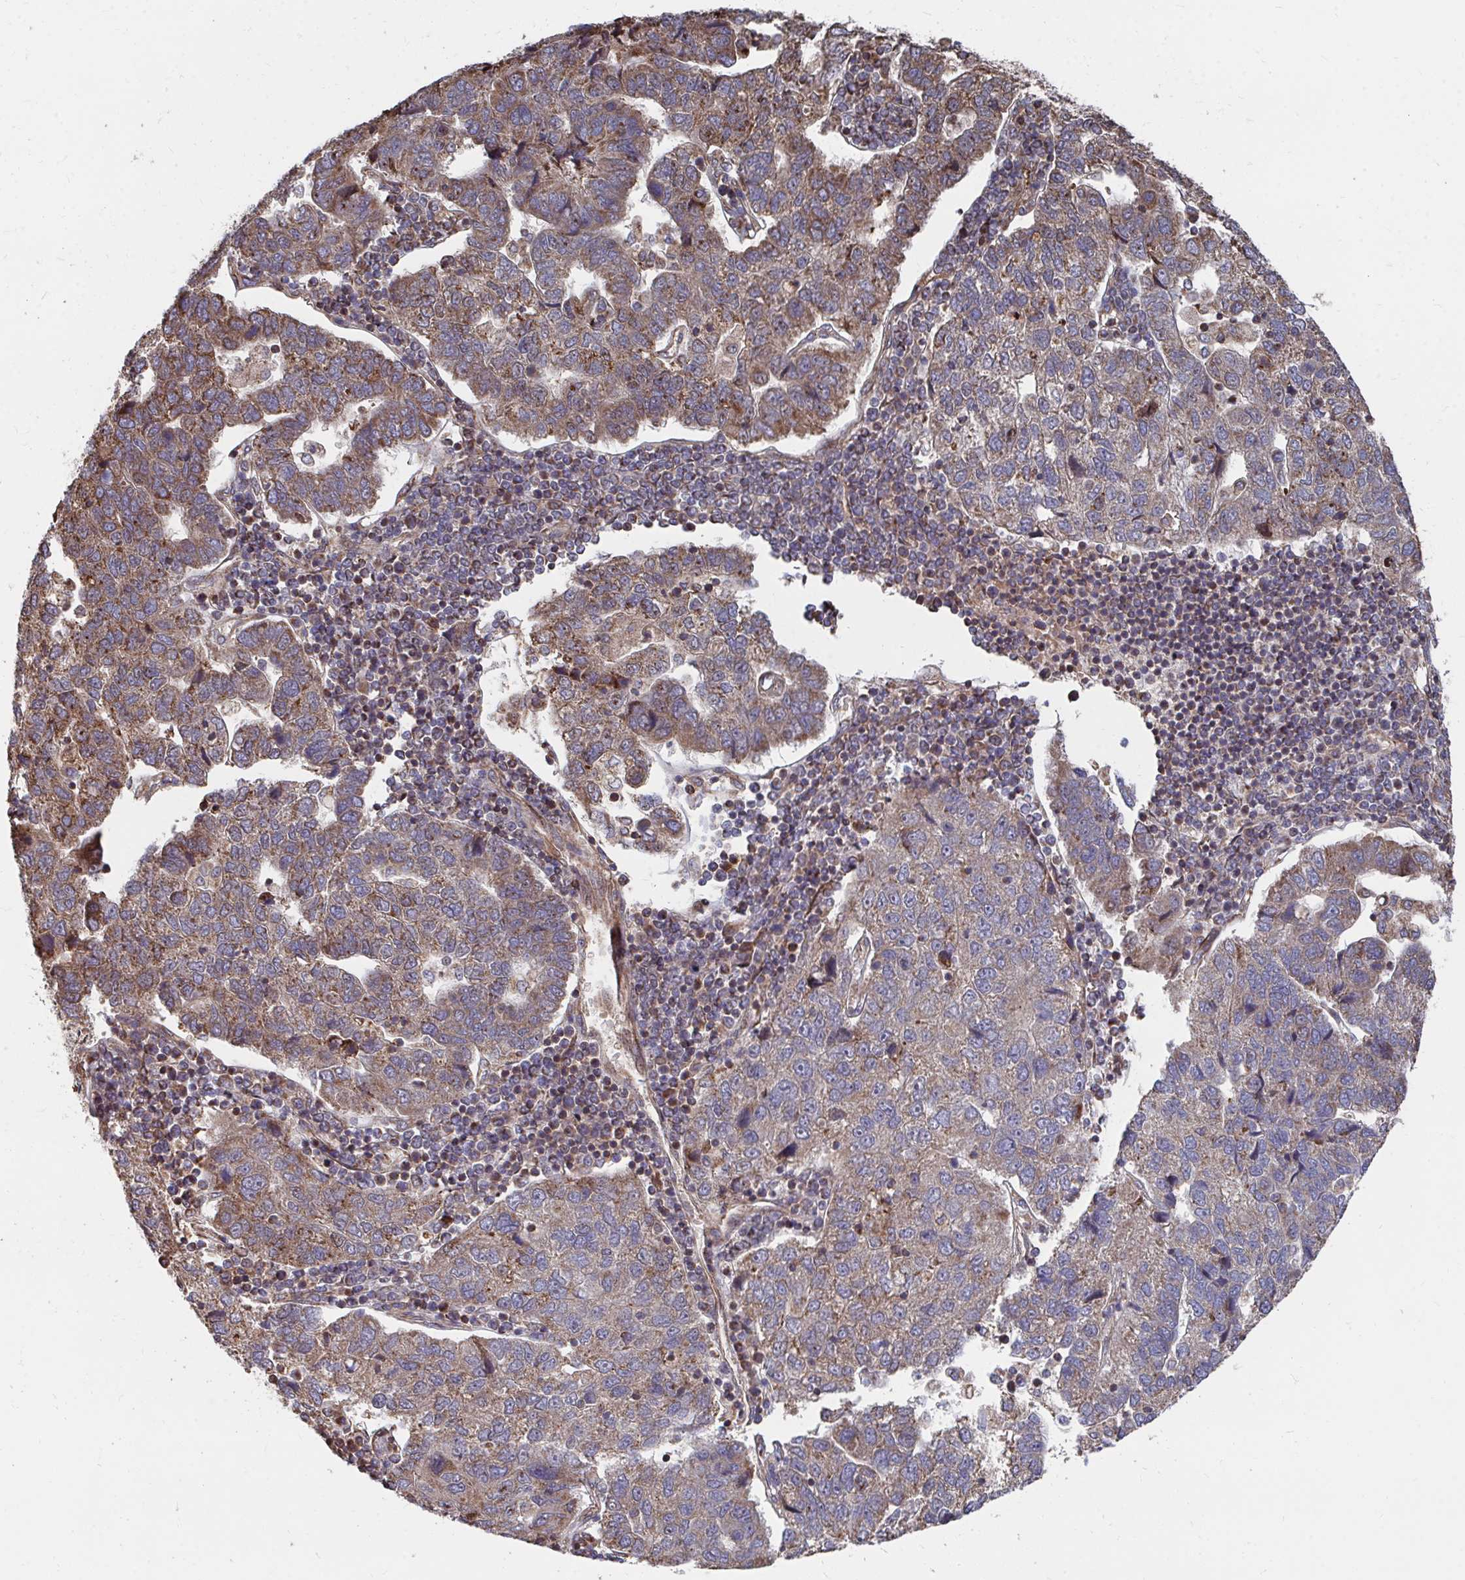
{"staining": {"intensity": "moderate", "quantity": ">75%", "location": "cytoplasmic/membranous"}, "tissue": "pancreatic cancer", "cell_type": "Tumor cells", "image_type": "cancer", "snomed": [{"axis": "morphology", "description": "Adenocarcinoma, NOS"}, {"axis": "topography", "description": "Pancreas"}], "caption": "Pancreatic adenocarcinoma stained for a protein (brown) exhibits moderate cytoplasmic/membranous positive staining in approximately >75% of tumor cells.", "gene": "FAM89A", "patient": {"sex": "female", "age": 61}}